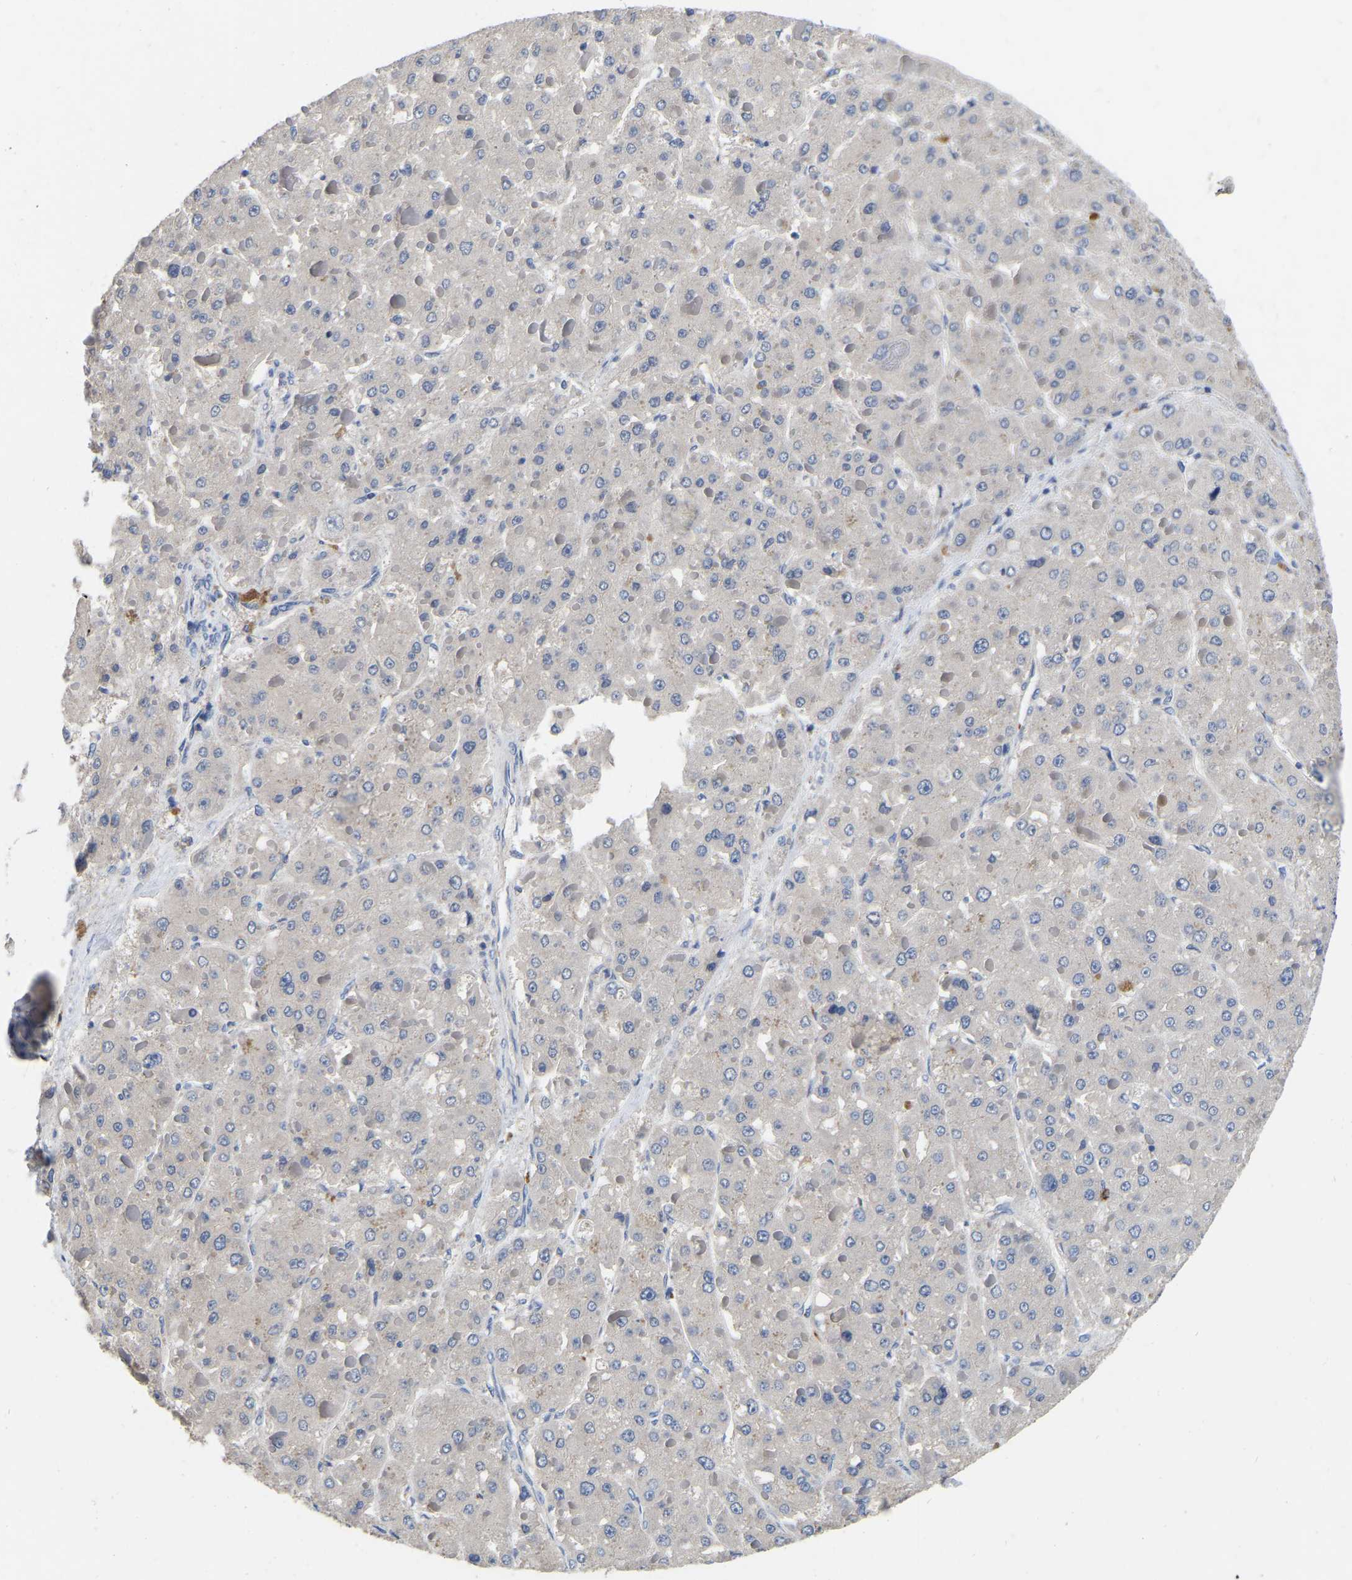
{"staining": {"intensity": "moderate", "quantity": "<25%", "location": "cytoplasmic/membranous"}, "tissue": "liver cancer", "cell_type": "Tumor cells", "image_type": "cancer", "snomed": [{"axis": "morphology", "description": "Carcinoma, Hepatocellular, NOS"}, {"axis": "topography", "description": "Liver"}], "caption": "Immunohistochemistry image of human liver hepatocellular carcinoma stained for a protein (brown), which shows low levels of moderate cytoplasmic/membranous expression in approximately <25% of tumor cells.", "gene": "RAB27B", "patient": {"sex": "female", "age": 73}}